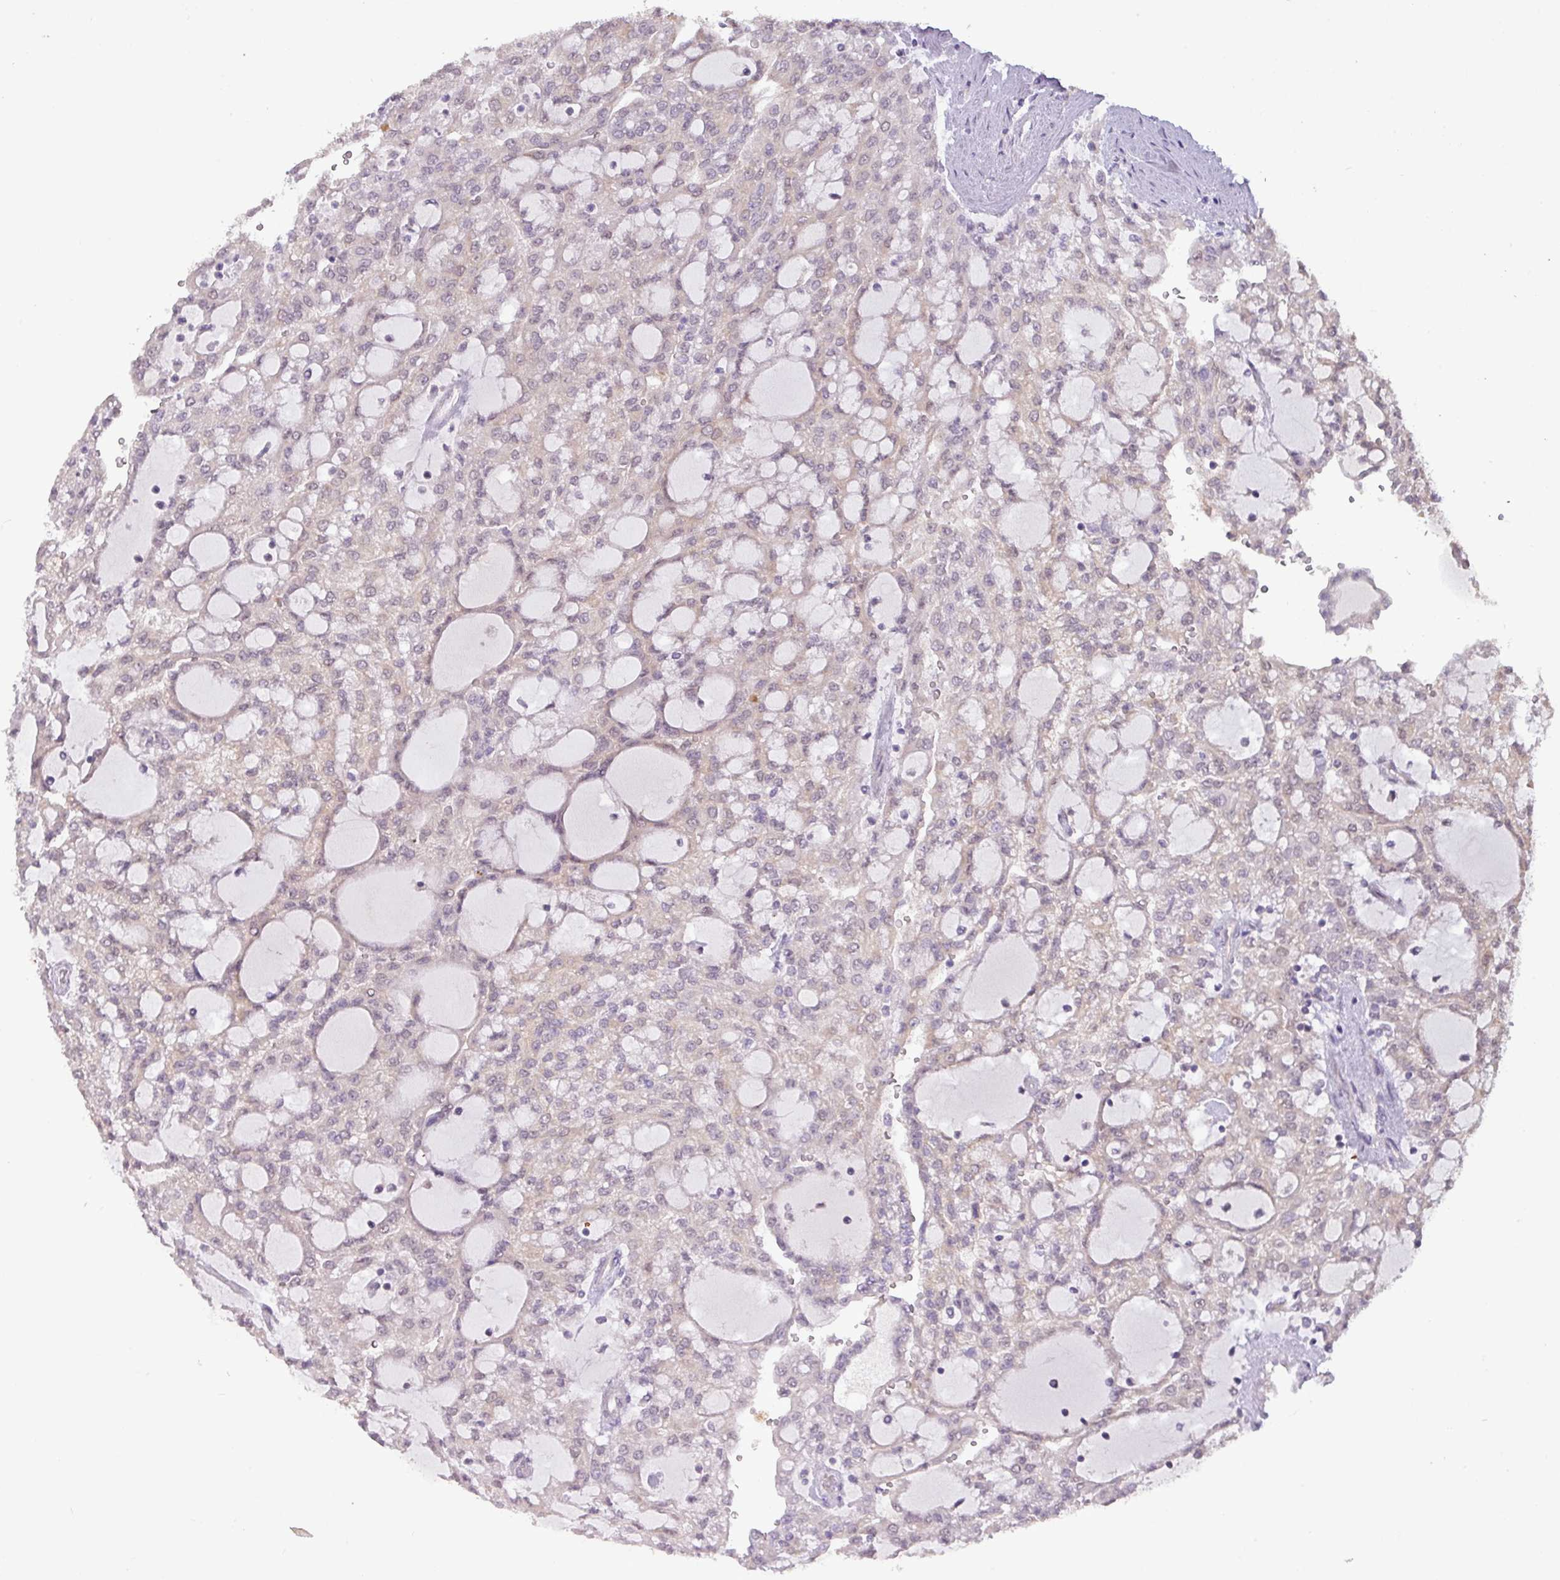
{"staining": {"intensity": "negative", "quantity": "none", "location": "none"}, "tissue": "renal cancer", "cell_type": "Tumor cells", "image_type": "cancer", "snomed": [{"axis": "morphology", "description": "Adenocarcinoma, NOS"}, {"axis": "topography", "description": "Kidney"}], "caption": "The image displays no staining of tumor cells in renal cancer. (DAB (3,3'-diaminobenzidine) immunohistochemistry (IHC) visualized using brightfield microscopy, high magnification).", "gene": "RIPPLY1", "patient": {"sex": "male", "age": 63}}